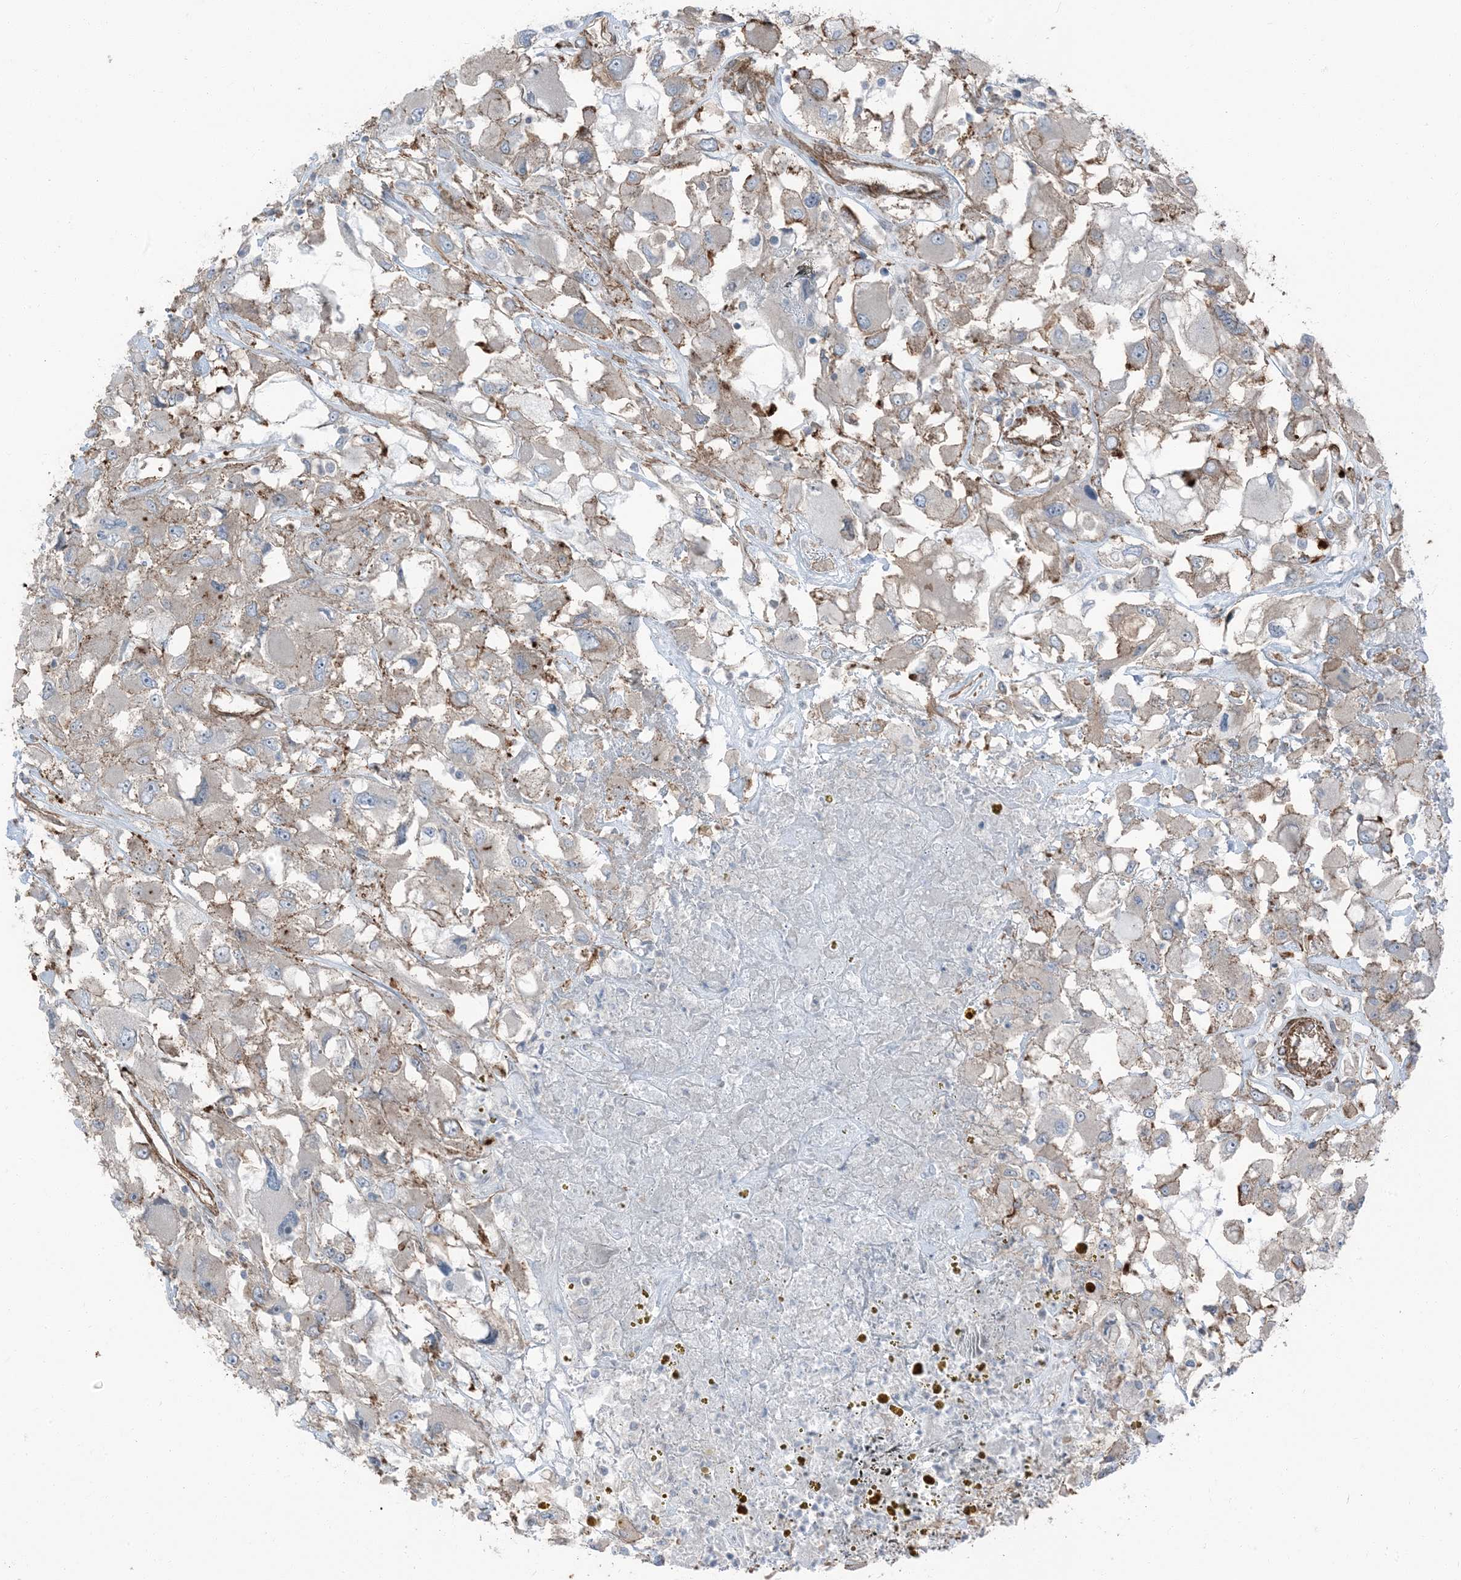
{"staining": {"intensity": "weak", "quantity": "25%-75%", "location": "cytoplasmic/membranous"}, "tissue": "renal cancer", "cell_type": "Tumor cells", "image_type": "cancer", "snomed": [{"axis": "morphology", "description": "Adenocarcinoma, NOS"}, {"axis": "topography", "description": "Kidney"}], "caption": "Renal adenocarcinoma stained with DAB (3,3'-diaminobenzidine) immunohistochemistry displays low levels of weak cytoplasmic/membranous positivity in approximately 25%-75% of tumor cells.", "gene": "ZFP90", "patient": {"sex": "female", "age": 52}}